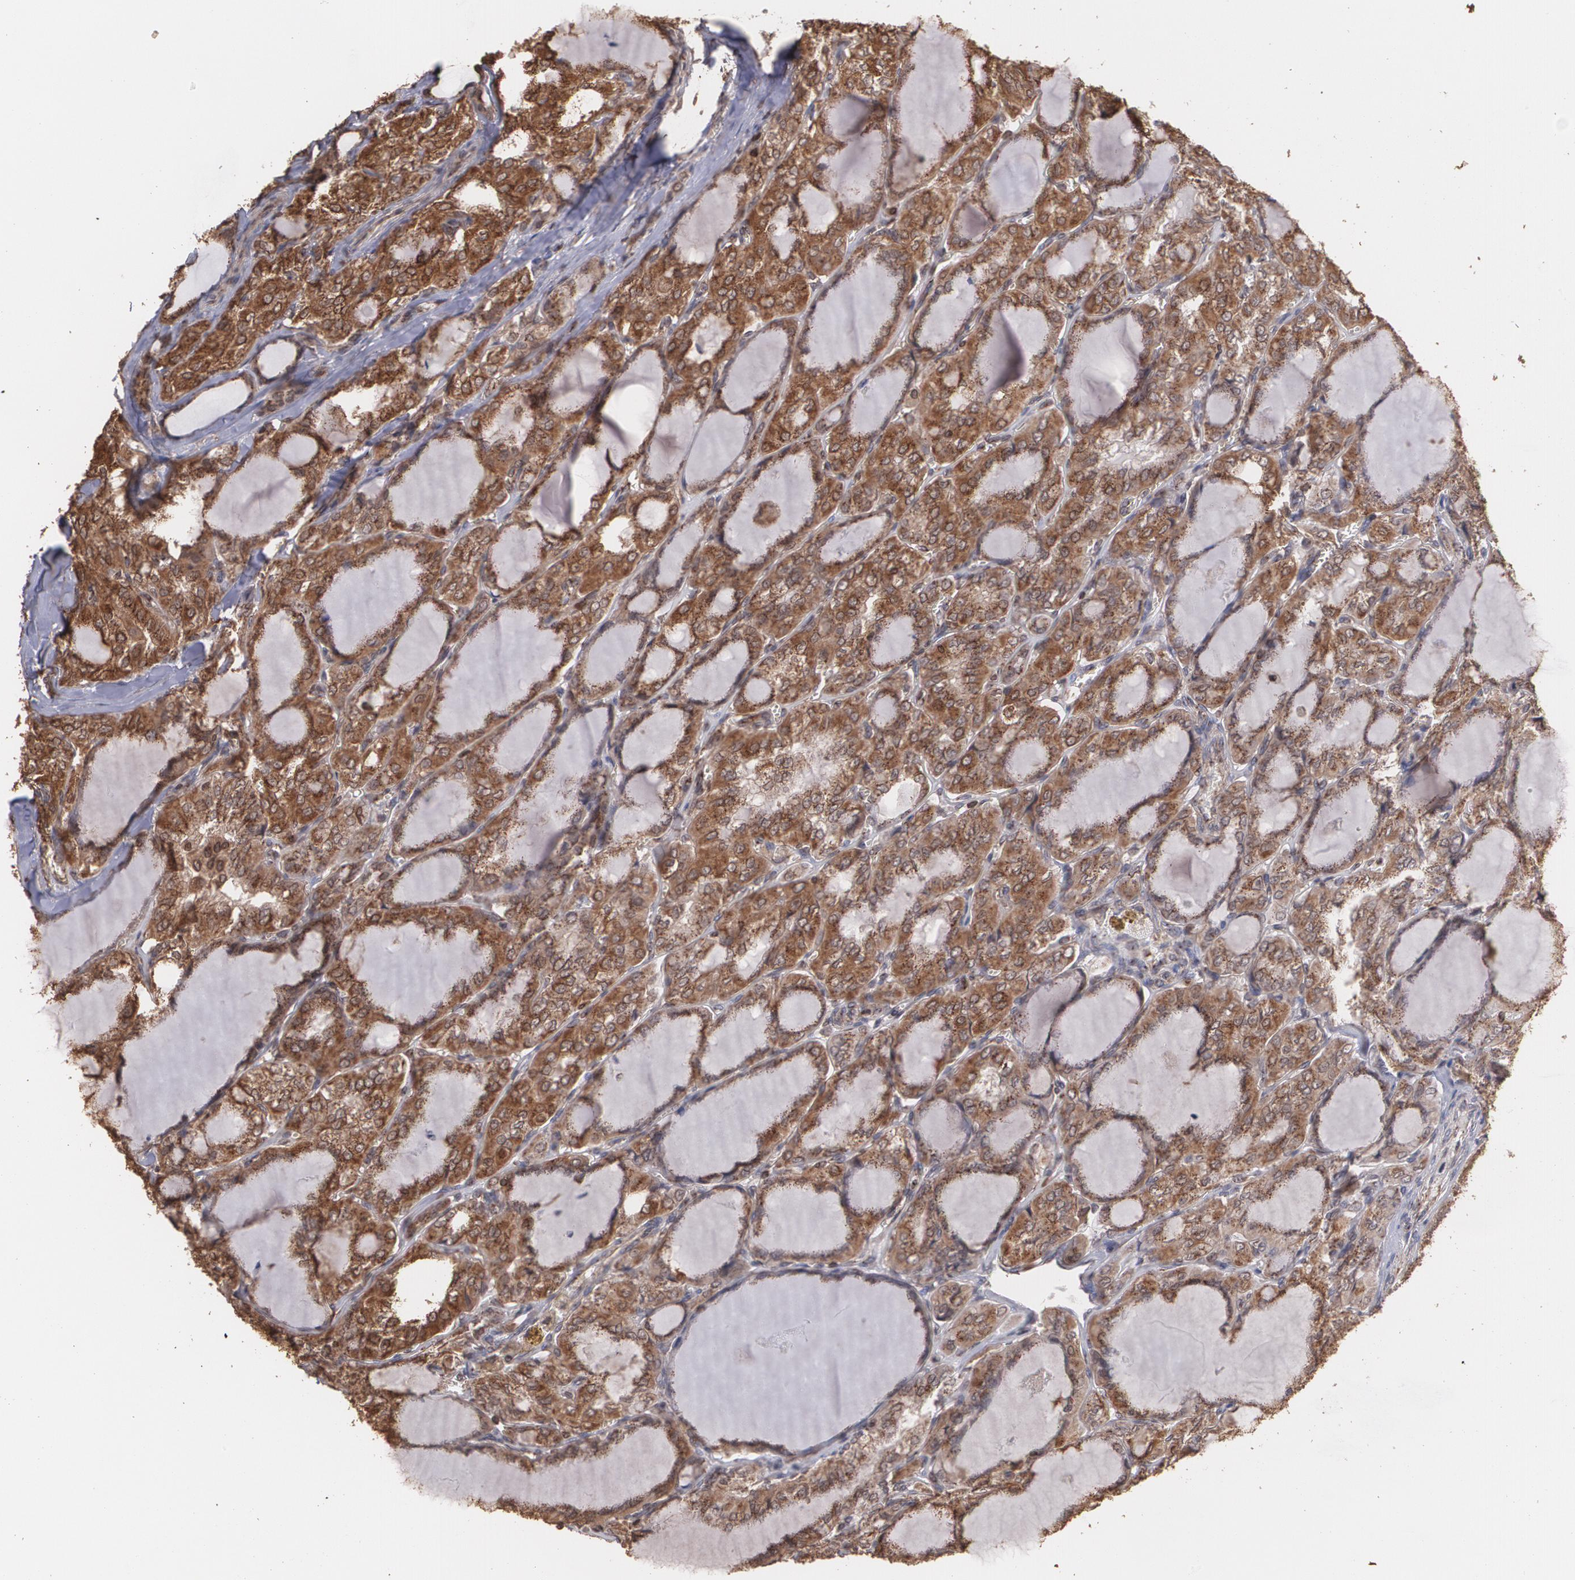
{"staining": {"intensity": "strong", "quantity": ">75%", "location": "cytoplasmic/membranous"}, "tissue": "thyroid cancer", "cell_type": "Tumor cells", "image_type": "cancer", "snomed": [{"axis": "morphology", "description": "Papillary adenocarcinoma, NOS"}, {"axis": "topography", "description": "Thyroid gland"}], "caption": "High-power microscopy captured an IHC image of papillary adenocarcinoma (thyroid), revealing strong cytoplasmic/membranous positivity in about >75% of tumor cells.", "gene": "TRIP11", "patient": {"sex": "male", "age": 20}}